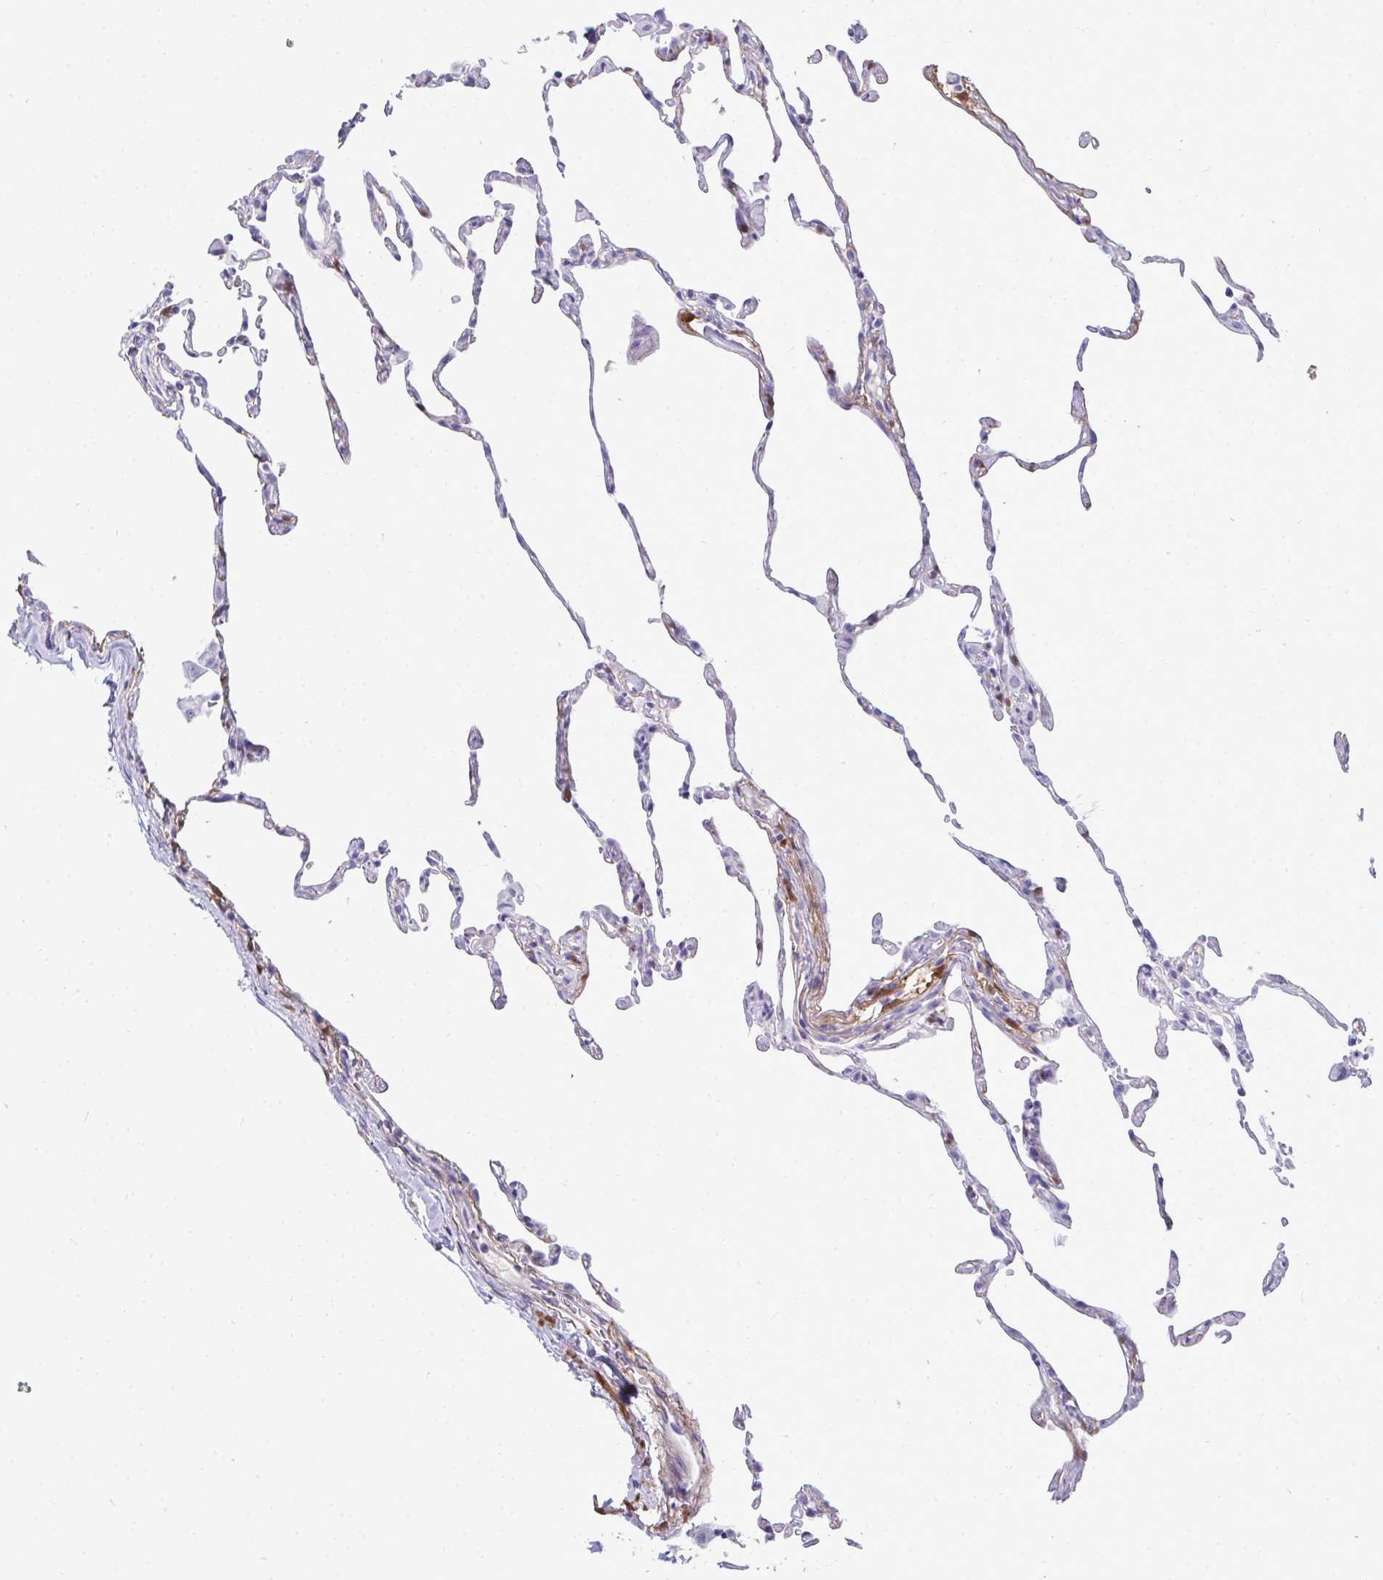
{"staining": {"intensity": "negative", "quantity": "none", "location": "none"}, "tissue": "lung", "cell_type": "Alveolar cells", "image_type": "normal", "snomed": [{"axis": "morphology", "description": "Normal tissue, NOS"}, {"axis": "topography", "description": "Lung"}], "caption": "A photomicrograph of human lung is negative for staining in alveolar cells. The staining is performed using DAB brown chromogen with nuclei counter-stained in using hematoxylin.", "gene": "HSPB6", "patient": {"sex": "female", "age": 57}}